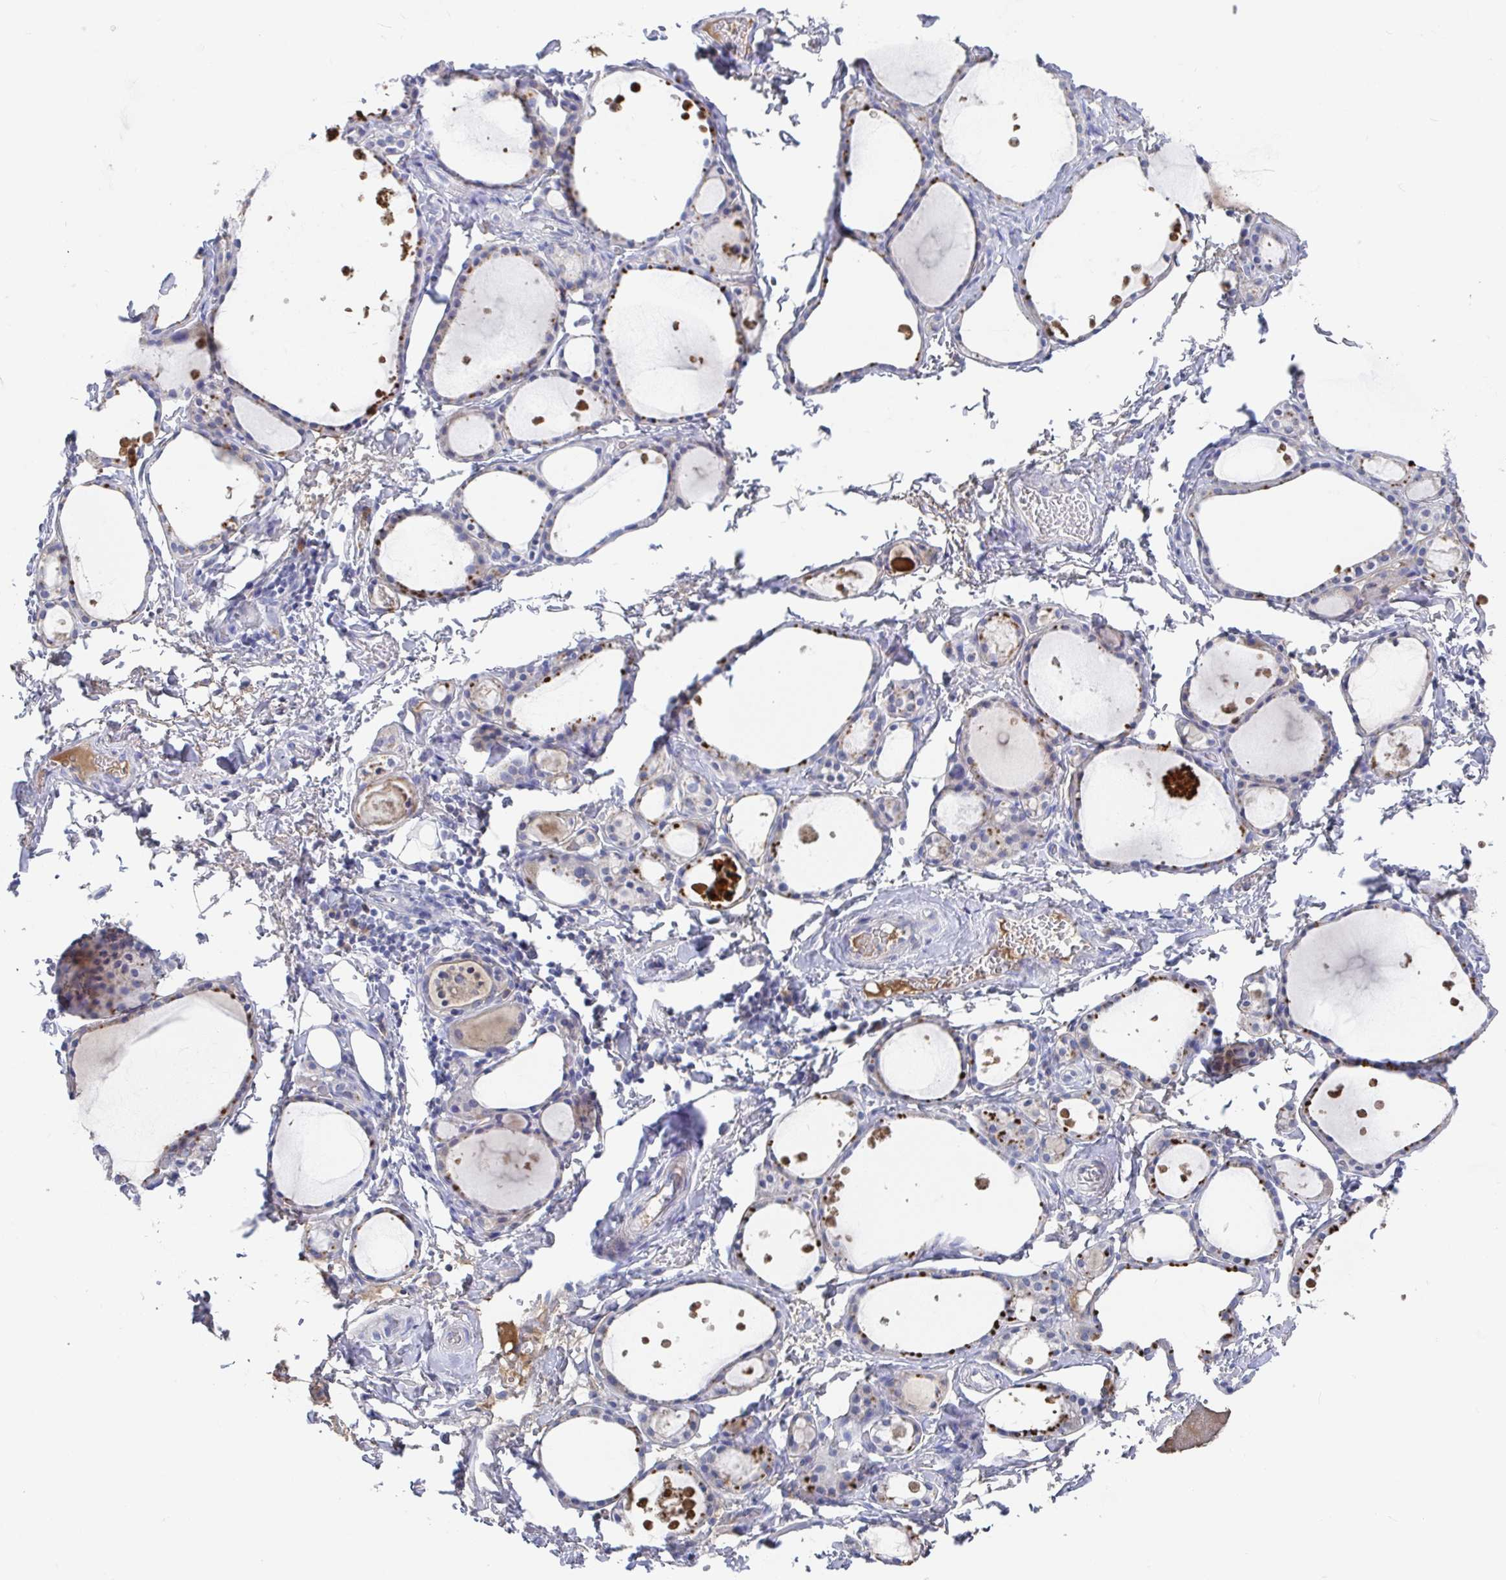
{"staining": {"intensity": "moderate", "quantity": "<25%", "location": "cytoplasmic/membranous"}, "tissue": "thyroid gland", "cell_type": "Glandular cells", "image_type": "normal", "snomed": [{"axis": "morphology", "description": "Normal tissue, NOS"}, {"axis": "topography", "description": "Thyroid gland"}], "caption": "Normal thyroid gland was stained to show a protein in brown. There is low levels of moderate cytoplasmic/membranous staining in approximately <25% of glandular cells.", "gene": "GPR148", "patient": {"sex": "male", "age": 68}}